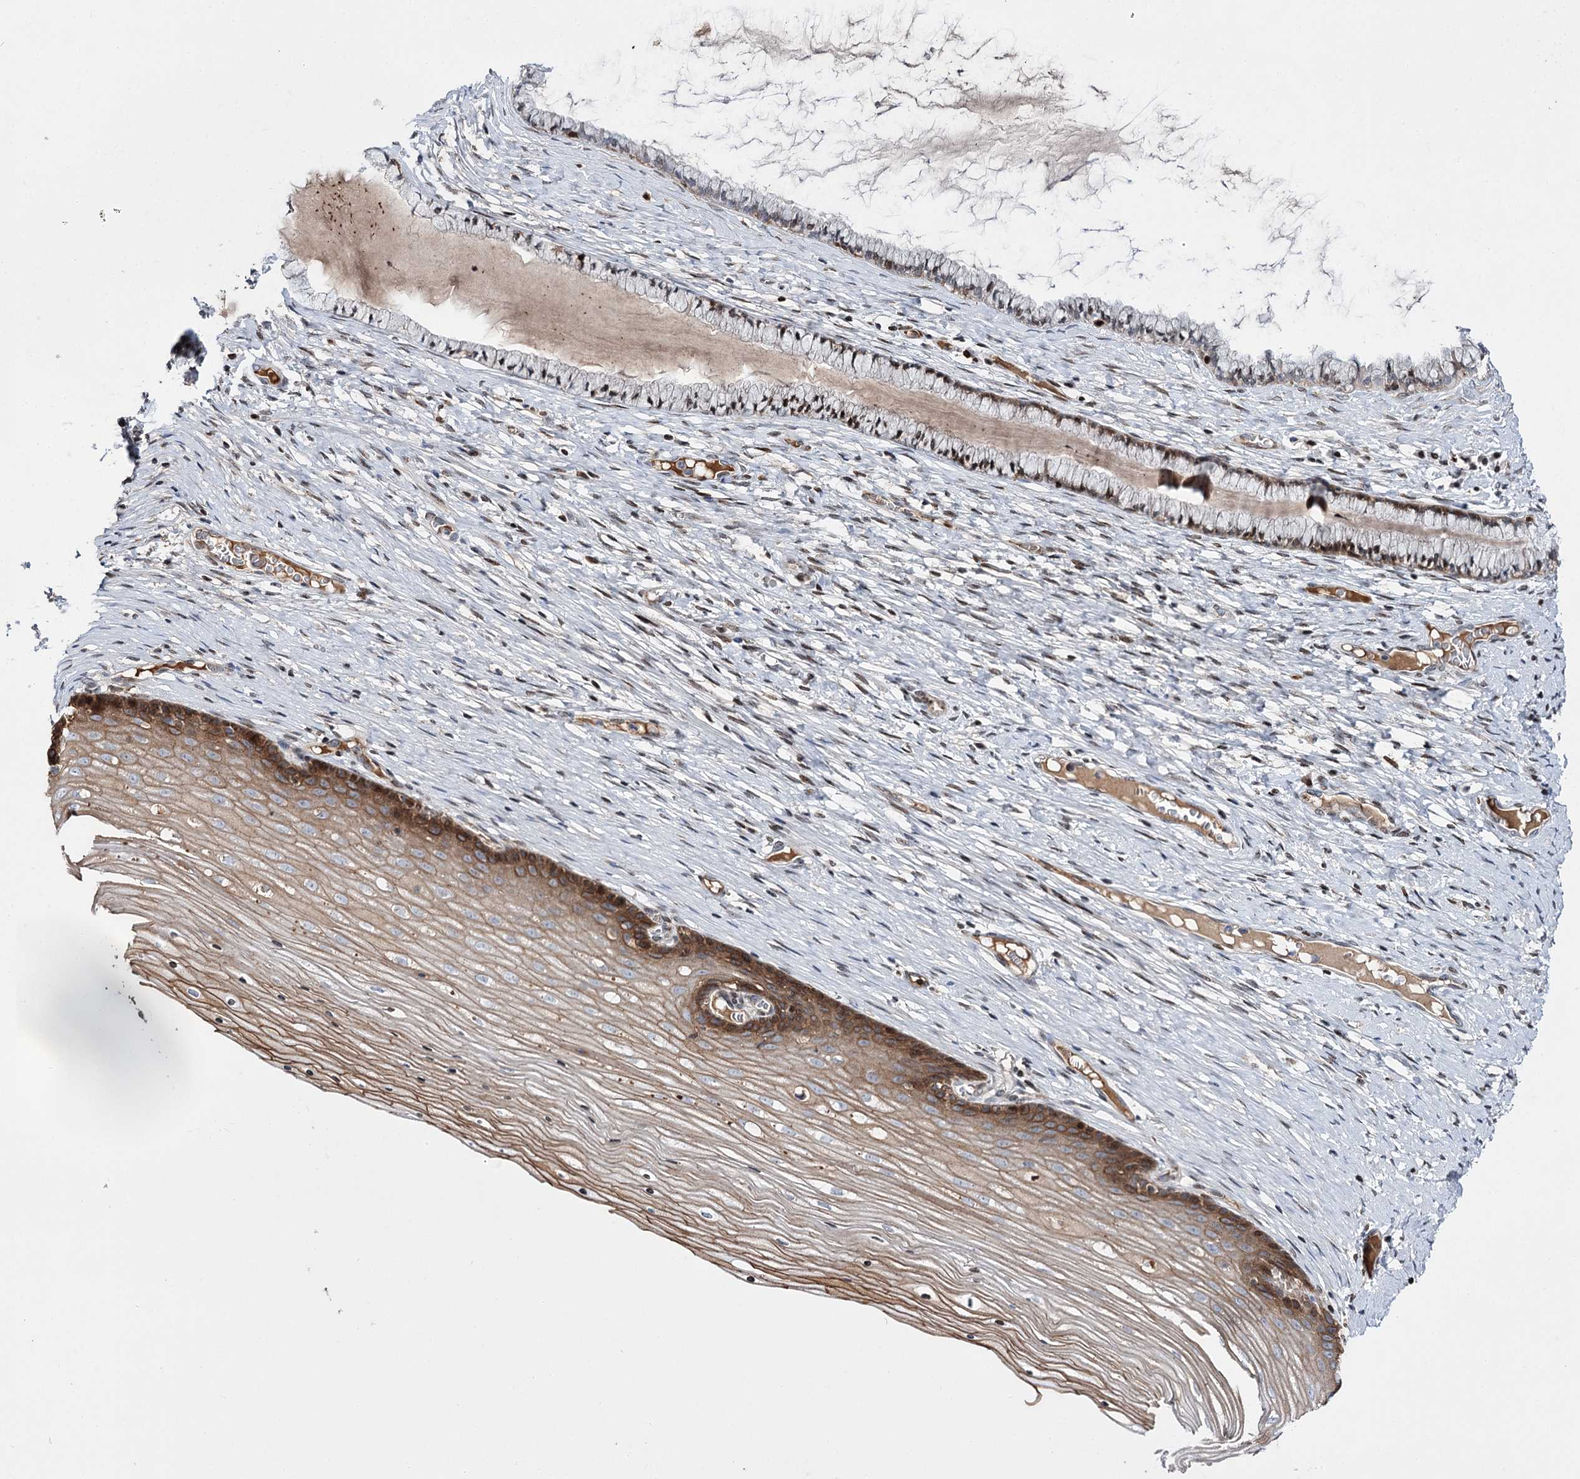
{"staining": {"intensity": "moderate", "quantity": ">75%", "location": "nuclear"}, "tissue": "cervix", "cell_type": "Glandular cells", "image_type": "normal", "snomed": [{"axis": "morphology", "description": "Normal tissue, NOS"}, {"axis": "topography", "description": "Cervix"}], "caption": "About >75% of glandular cells in unremarkable cervix demonstrate moderate nuclear protein staining as visualized by brown immunohistochemical staining.", "gene": "ITFG2", "patient": {"sex": "female", "age": 42}}